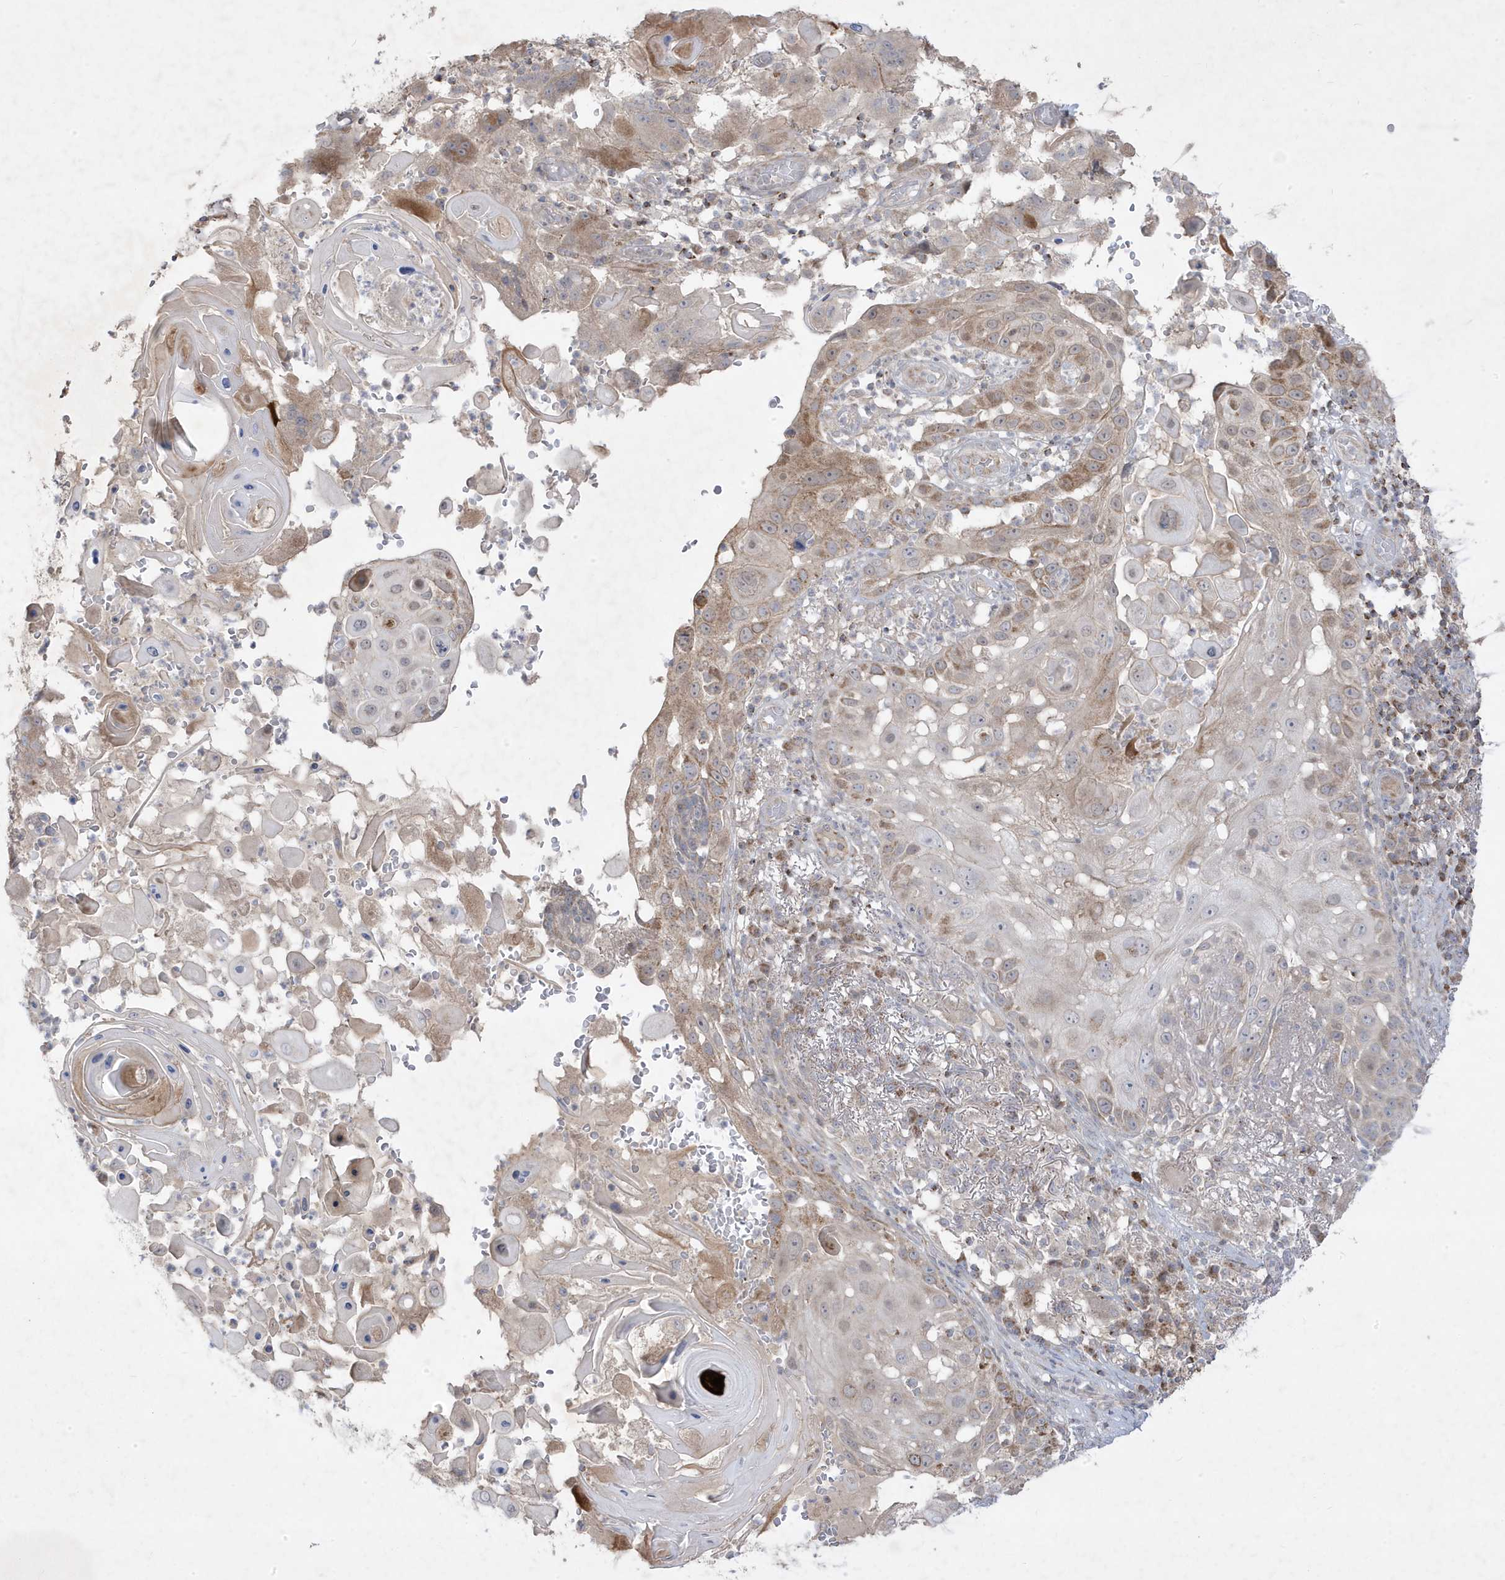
{"staining": {"intensity": "moderate", "quantity": "<25%", "location": "cytoplasmic/membranous"}, "tissue": "skin cancer", "cell_type": "Tumor cells", "image_type": "cancer", "snomed": [{"axis": "morphology", "description": "Squamous cell carcinoma, NOS"}, {"axis": "topography", "description": "Skin"}], "caption": "Brown immunohistochemical staining in human squamous cell carcinoma (skin) reveals moderate cytoplasmic/membranous positivity in about <25% of tumor cells.", "gene": "ADAMTSL3", "patient": {"sex": "female", "age": 44}}